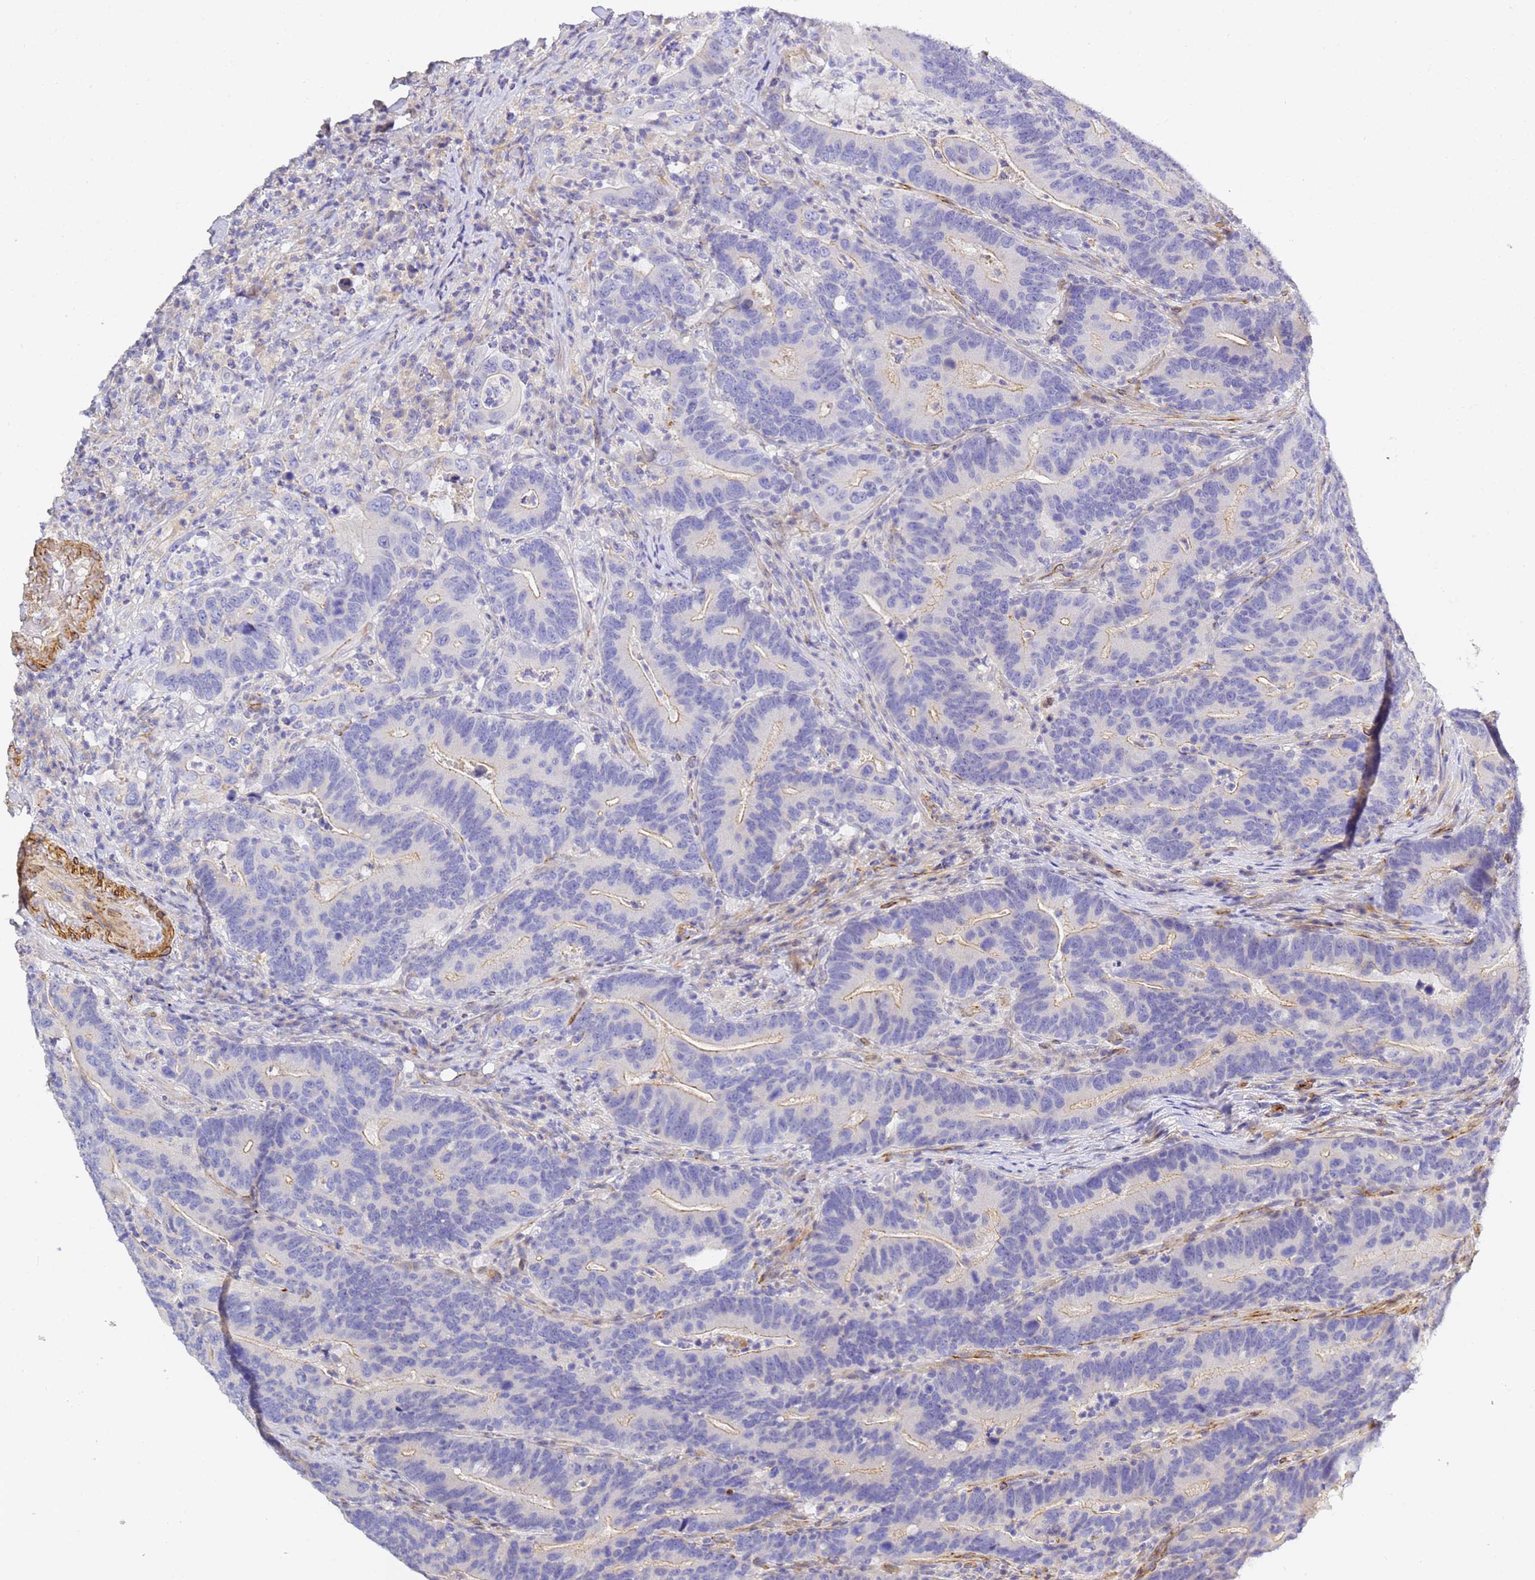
{"staining": {"intensity": "weak", "quantity": "<25%", "location": "cytoplasmic/membranous"}, "tissue": "colorectal cancer", "cell_type": "Tumor cells", "image_type": "cancer", "snomed": [{"axis": "morphology", "description": "Adenocarcinoma, NOS"}, {"axis": "topography", "description": "Colon"}], "caption": "Tumor cells are negative for protein expression in human colorectal cancer (adenocarcinoma).", "gene": "CFH", "patient": {"sex": "female", "age": 66}}